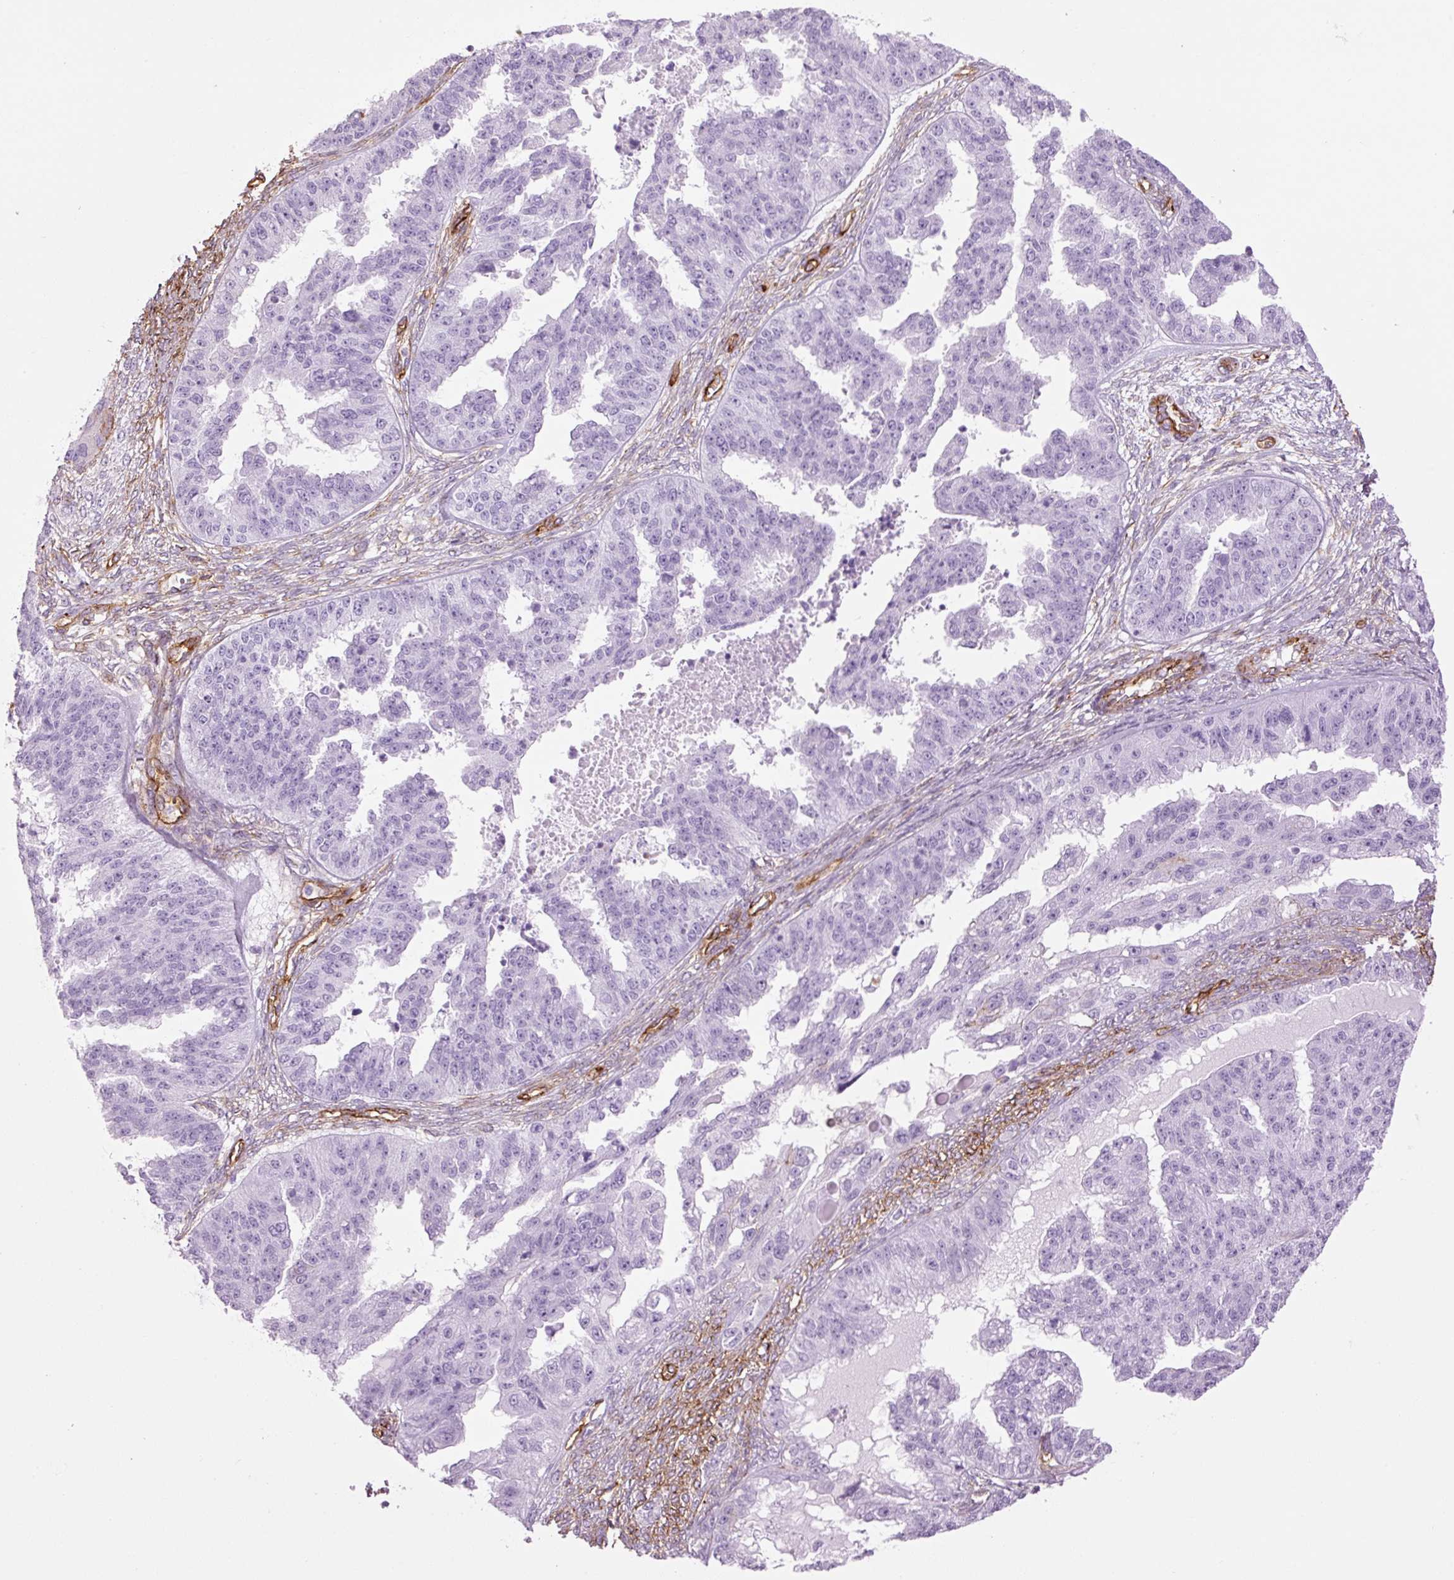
{"staining": {"intensity": "negative", "quantity": "none", "location": "none"}, "tissue": "ovarian cancer", "cell_type": "Tumor cells", "image_type": "cancer", "snomed": [{"axis": "morphology", "description": "Cystadenocarcinoma, serous, NOS"}, {"axis": "topography", "description": "Ovary"}], "caption": "The IHC micrograph has no significant expression in tumor cells of ovarian serous cystadenocarcinoma tissue.", "gene": "CAV1", "patient": {"sex": "female", "age": 58}}